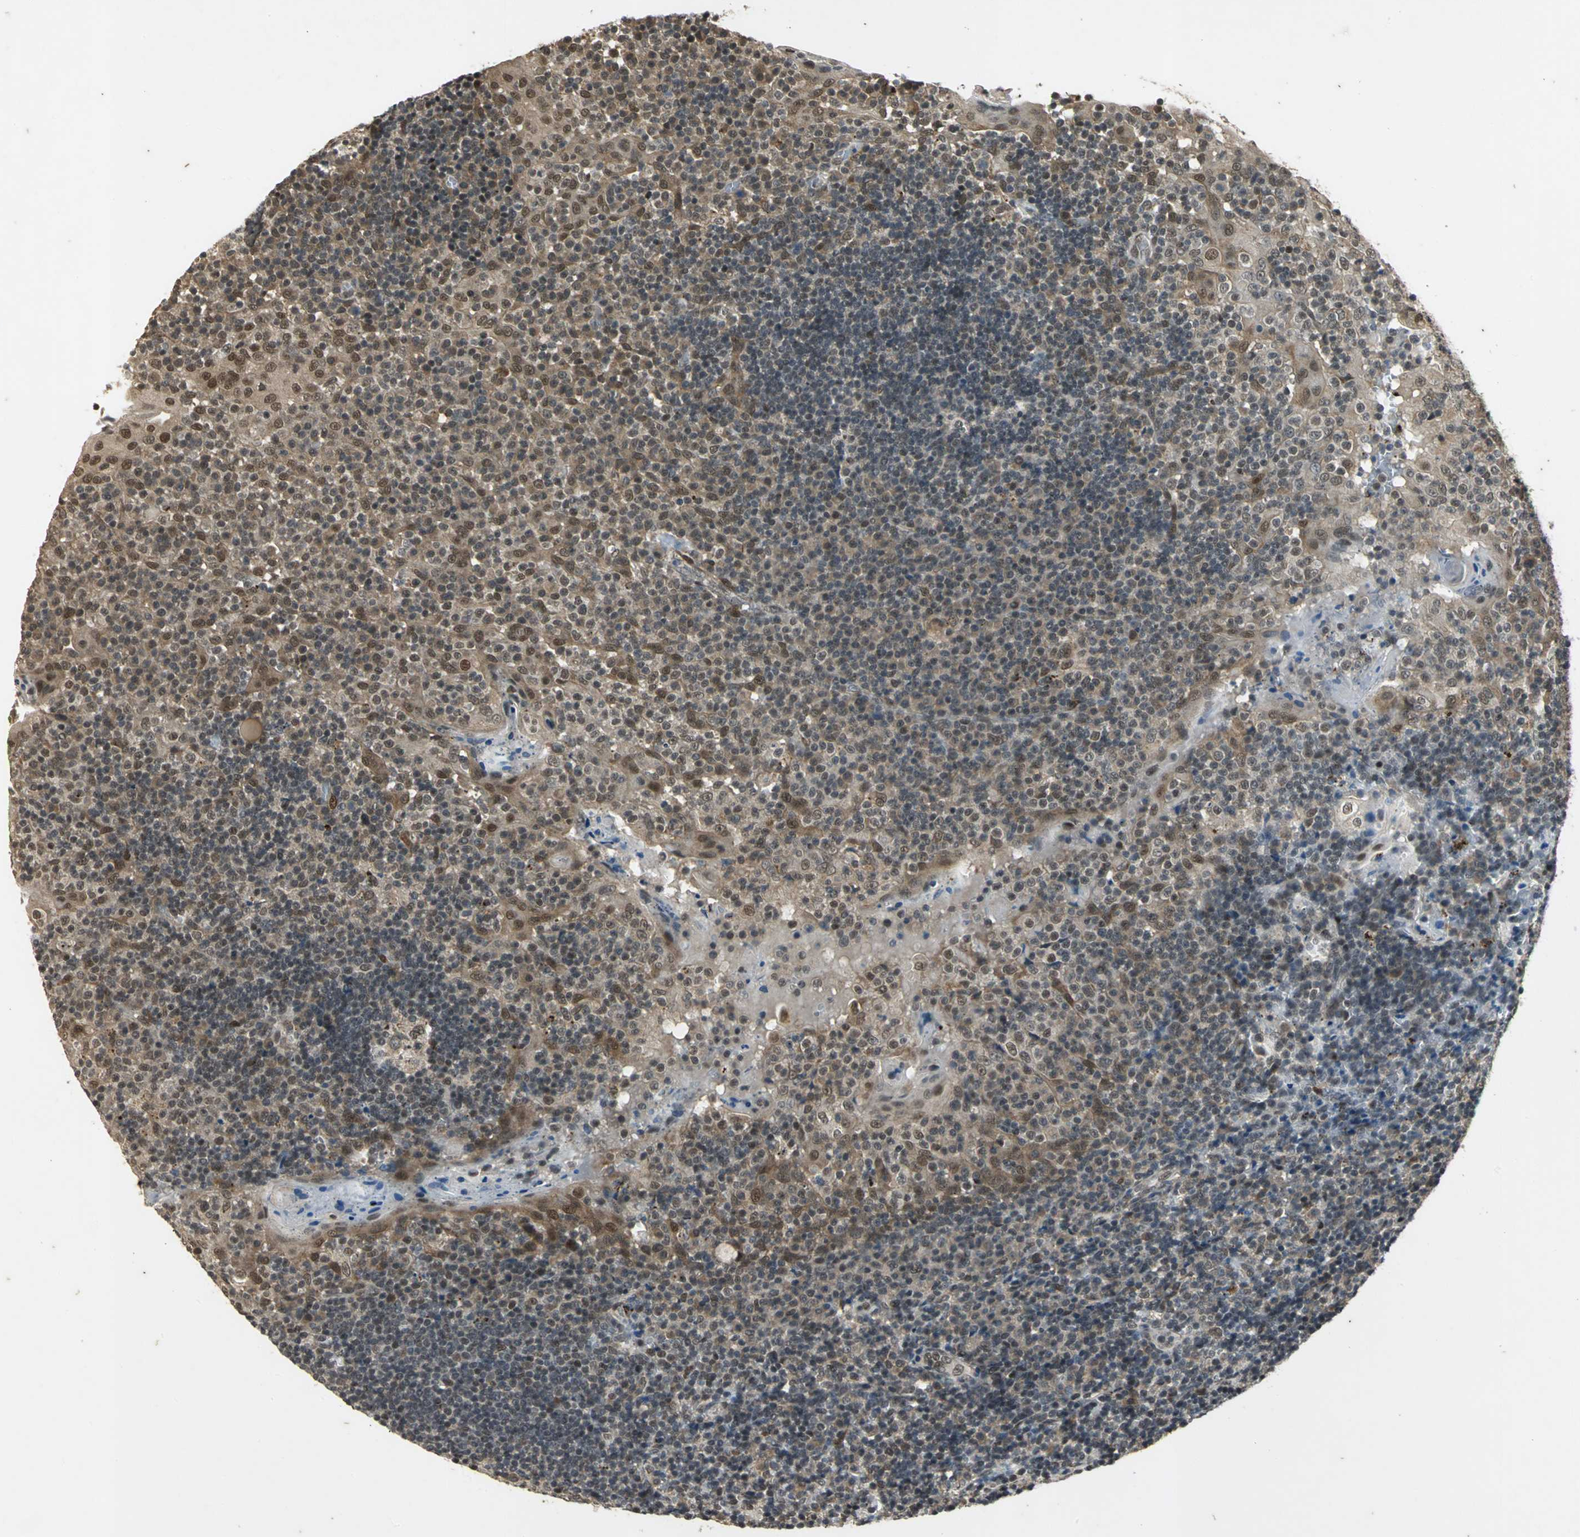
{"staining": {"intensity": "weak", "quantity": "25%-75%", "location": "cytoplasmic/membranous,nuclear"}, "tissue": "tonsil", "cell_type": "Germinal center cells", "image_type": "normal", "snomed": [{"axis": "morphology", "description": "Normal tissue, NOS"}, {"axis": "topography", "description": "Tonsil"}], "caption": "The histopathology image demonstrates immunohistochemical staining of unremarkable tonsil. There is weak cytoplasmic/membranous,nuclear expression is appreciated in approximately 25%-75% of germinal center cells.", "gene": "NOTCH3", "patient": {"sex": "female", "age": 40}}